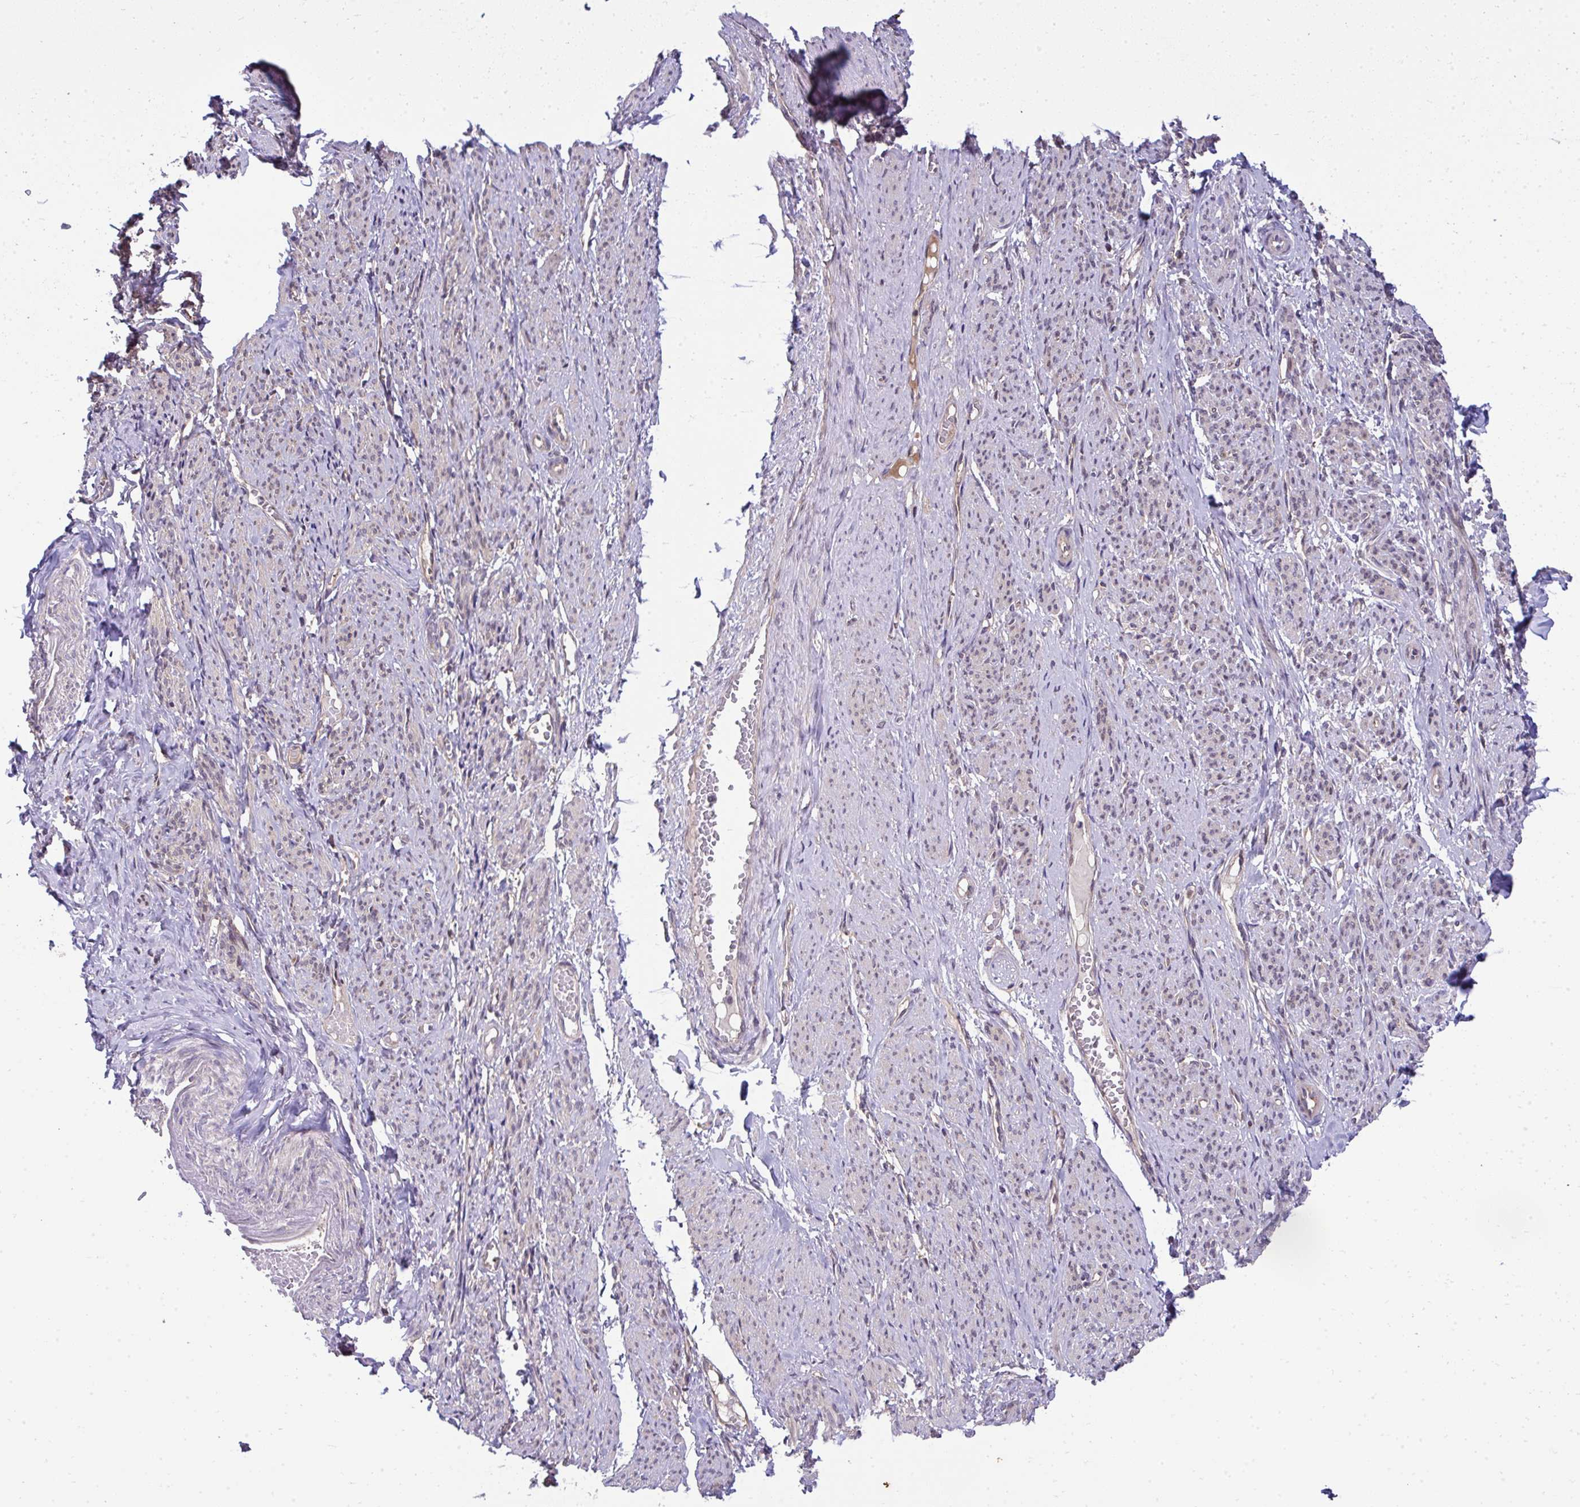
{"staining": {"intensity": "weak", "quantity": "<25%", "location": "nuclear"}, "tissue": "smooth muscle", "cell_type": "Smooth muscle cells", "image_type": "normal", "snomed": [{"axis": "morphology", "description": "Normal tissue, NOS"}, {"axis": "topography", "description": "Smooth muscle"}], "caption": "The histopathology image reveals no significant staining in smooth muscle cells of smooth muscle. (Brightfield microscopy of DAB immunohistochemistry at high magnification).", "gene": "RDH14", "patient": {"sex": "female", "age": 65}}